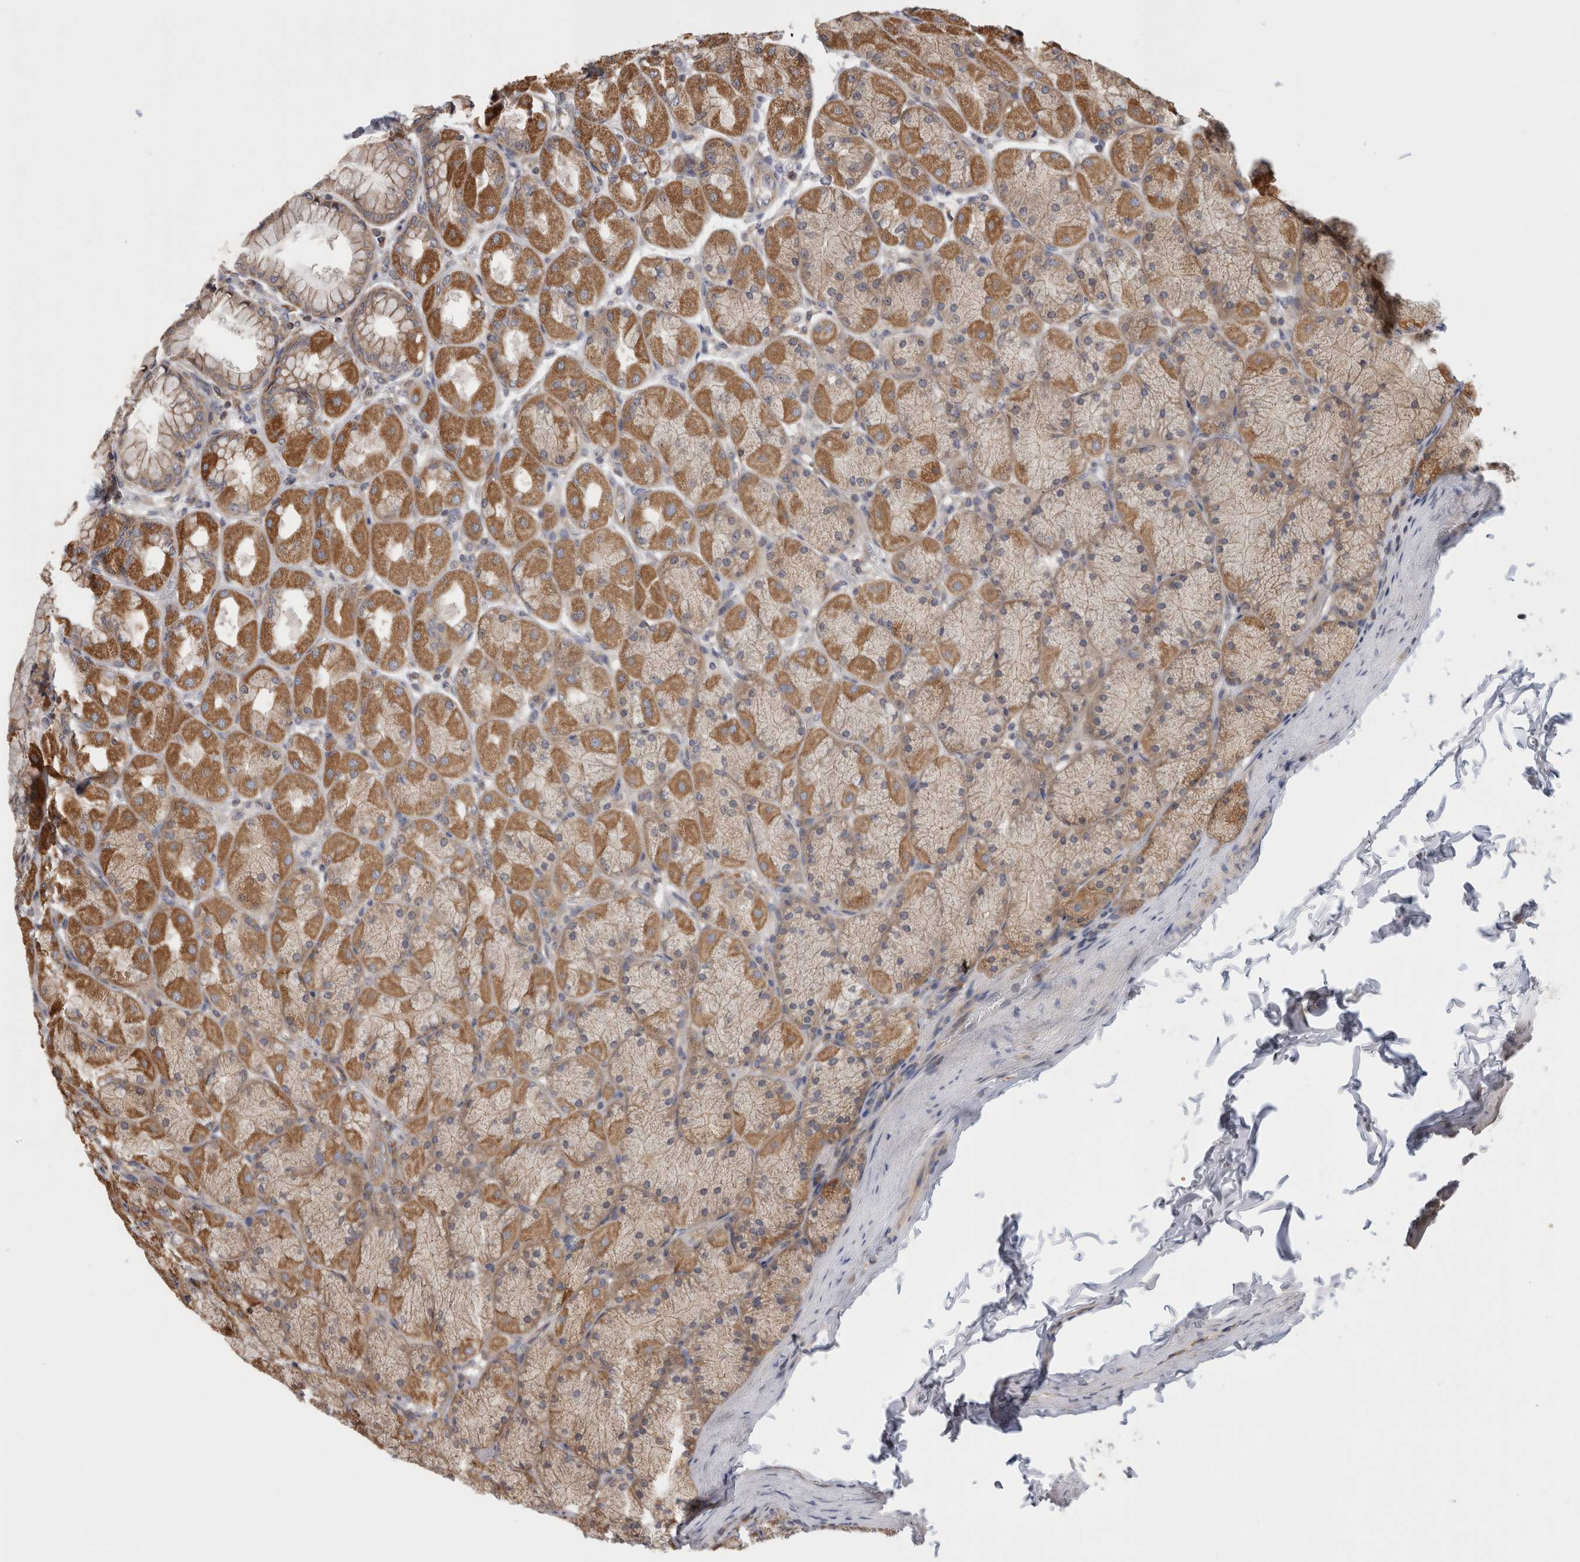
{"staining": {"intensity": "moderate", "quantity": ">75%", "location": "cytoplasmic/membranous"}, "tissue": "stomach", "cell_type": "Glandular cells", "image_type": "normal", "snomed": [{"axis": "morphology", "description": "Normal tissue, NOS"}, {"axis": "topography", "description": "Stomach, upper"}], "caption": "This image shows immunohistochemistry staining of normal human stomach, with medium moderate cytoplasmic/membranous expression in approximately >75% of glandular cells.", "gene": "GRIK2", "patient": {"sex": "female", "age": 56}}